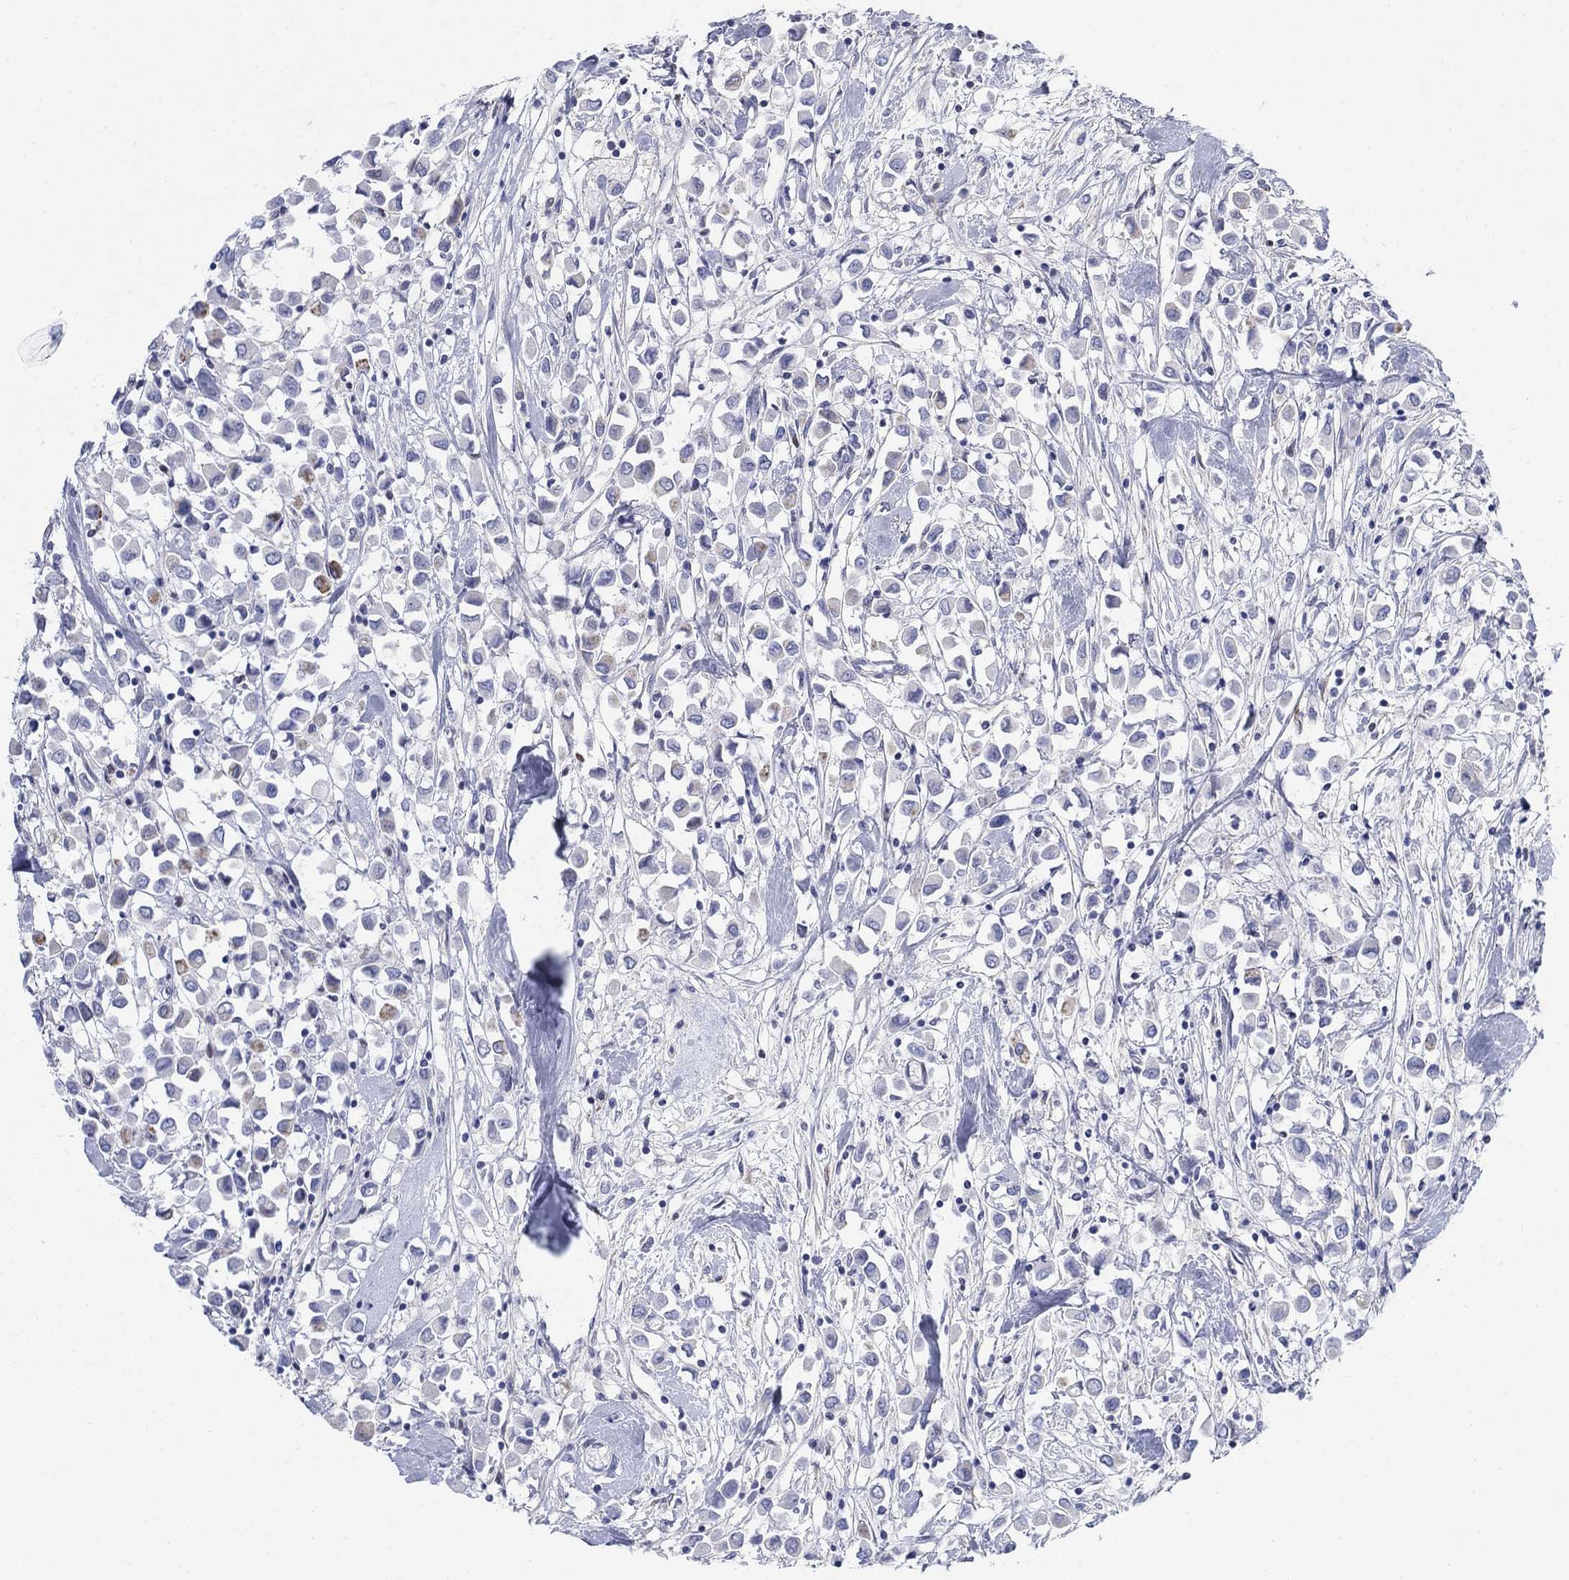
{"staining": {"intensity": "negative", "quantity": "none", "location": "none"}, "tissue": "breast cancer", "cell_type": "Tumor cells", "image_type": "cancer", "snomed": [{"axis": "morphology", "description": "Duct carcinoma"}, {"axis": "topography", "description": "Breast"}], "caption": "Immunohistochemistry micrograph of neoplastic tissue: intraductal carcinoma (breast) stained with DAB (3,3'-diaminobenzidine) reveals no significant protein staining in tumor cells. The staining was performed using DAB (3,3'-diaminobenzidine) to visualize the protein expression in brown, while the nuclei were stained in blue with hematoxylin (Magnification: 20x).", "gene": "MYO3A", "patient": {"sex": "female", "age": 61}}